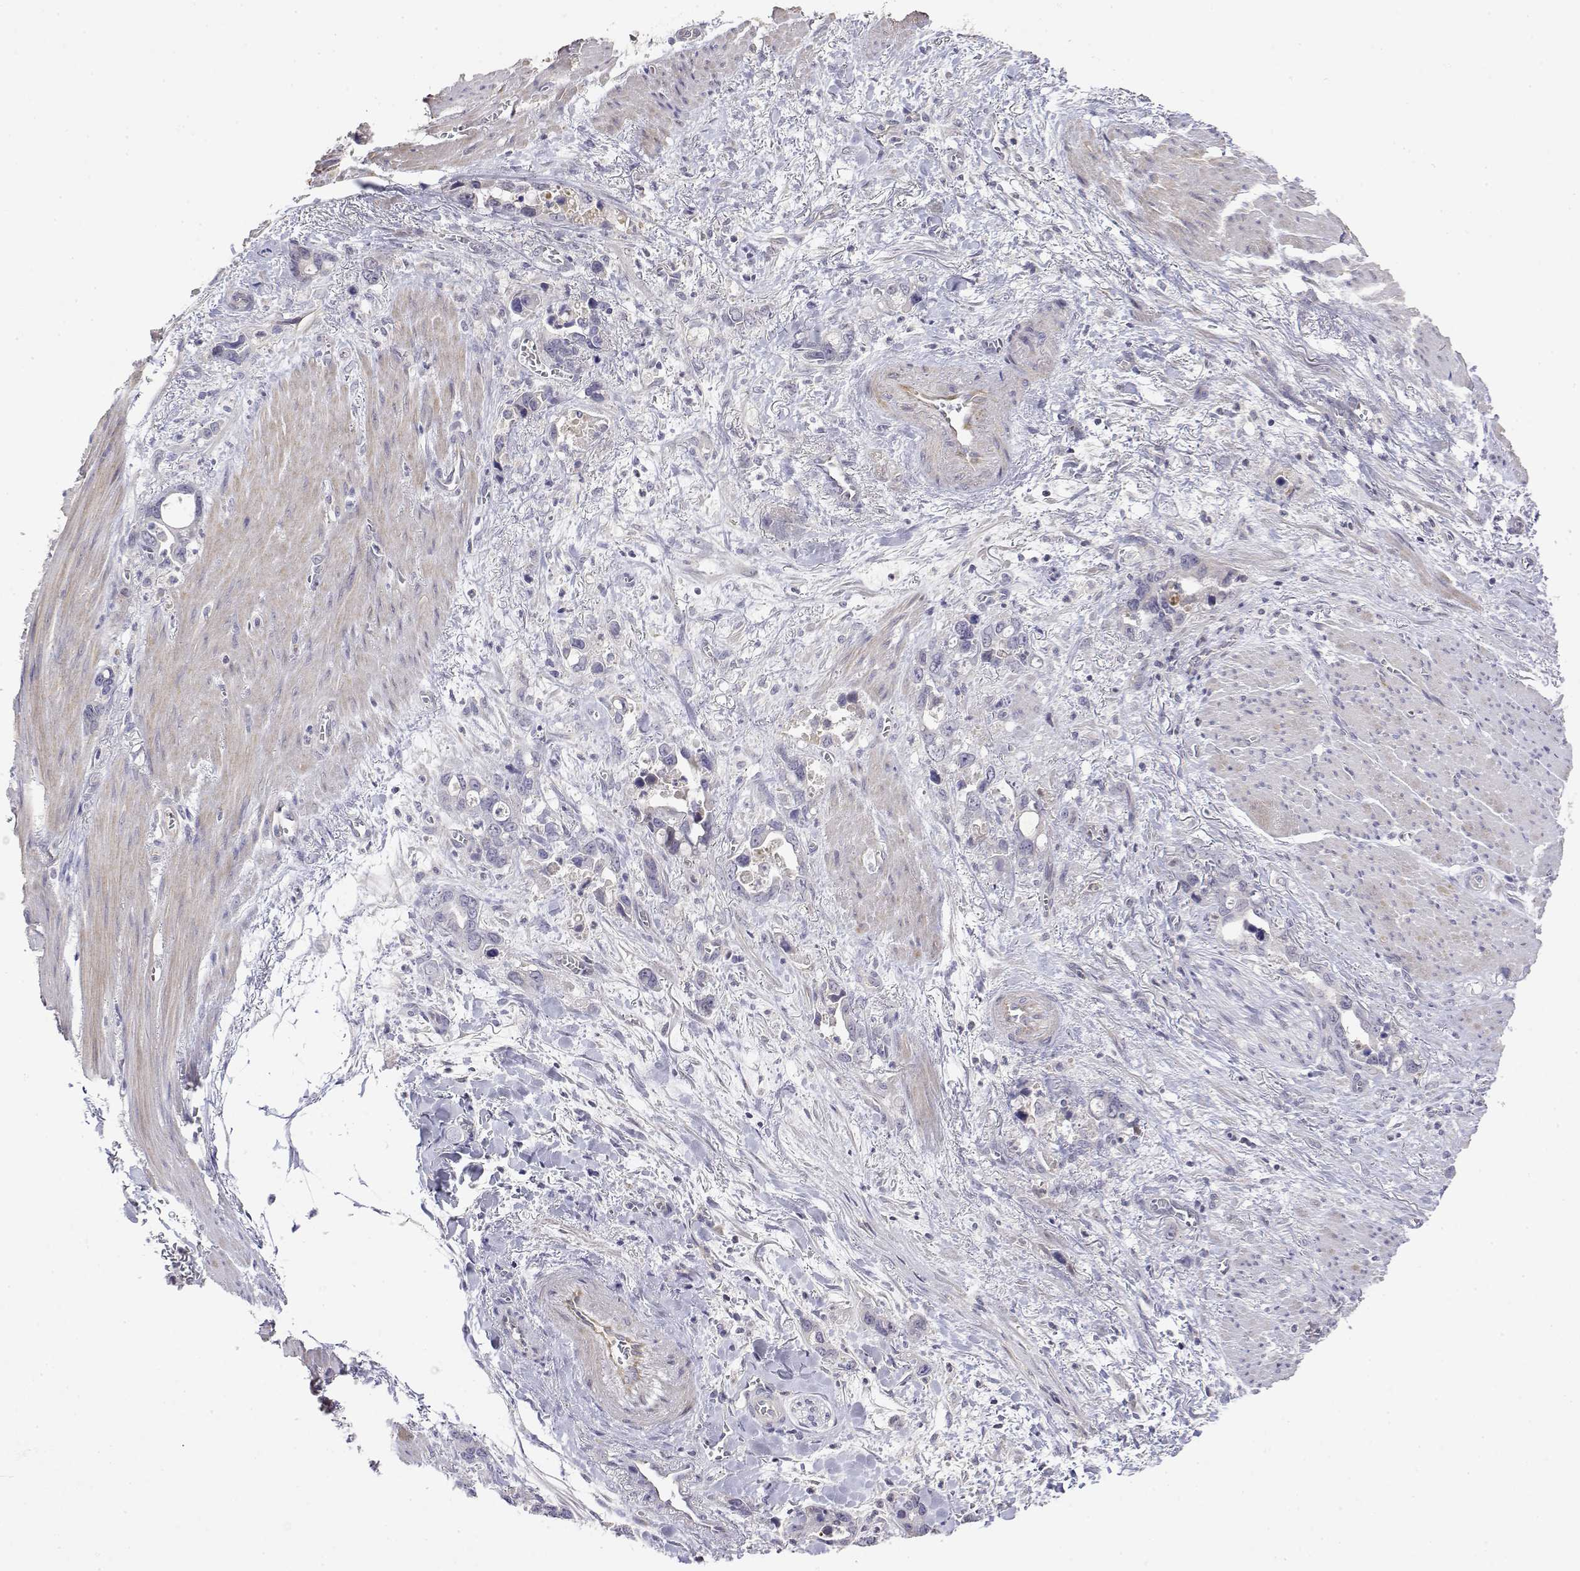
{"staining": {"intensity": "negative", "quantity": "none", "location": "none"}, "tissue": "stomach cancer", "cell_type": "Tumor cells", "image_type": "cancer", "snomed": [{"axis": "morphology", "description": "Normal tissue, NOS"}, {"axis": "morphology", "description": "Adenocarcinoma, NOS"}, {"axis": "topography", "description": "Esophagus"}, {"axis": "topography", "description": "Stomach, upper"}], "caption": "An immunohistochemistry (IHC) image of stomach adenocarcinoma is shown. There is no staining in tumor cells of stomach adenocarcinoma.", "gene": "GGACT", "patient": {"sex": "male", "age": 74}}